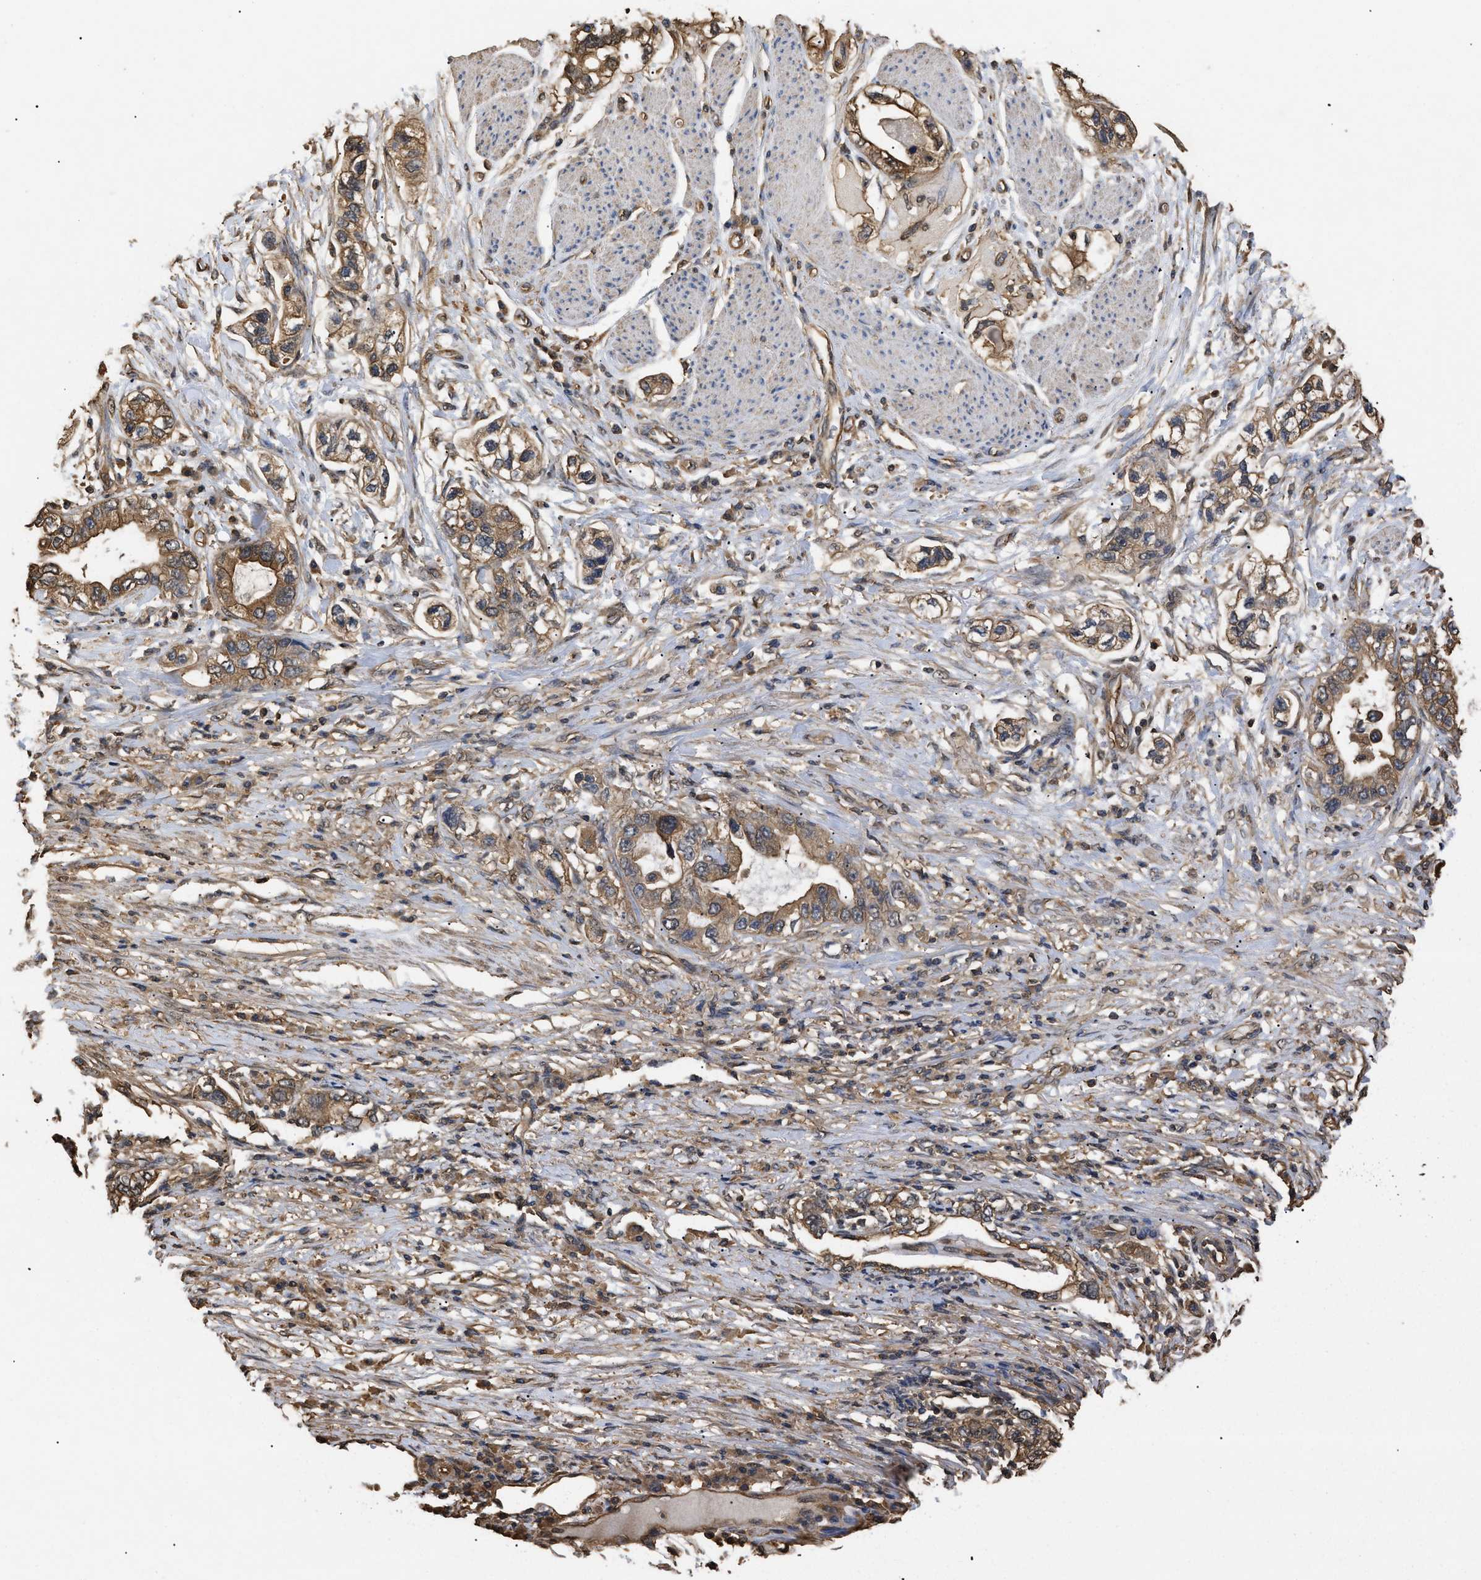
{"staining": {"intensity": "moderate", "quantity": ">75%", "location": "cytoplasmic/membranous"}, "tissue": "stomach cancer", "cell_type": "Tumor cells", "image_type": "cancer", "snomed": [{"axis": "morphology", "description": "Adenocarcinoma, NOS"}, {"axis": "topography", "description": "Stomach, lower"}], "caption": "Stomach adenocarcinoma tissue reveals moderate cytoplasmic/membranous positivity in approximately >75% of tumor cells, visualized by immunohistochemistry. The protein of interest is shown in brown color, while the nuclei are stained blue.", "gene": "CALM1", "patient": {"sex": "female", "age": 93}}